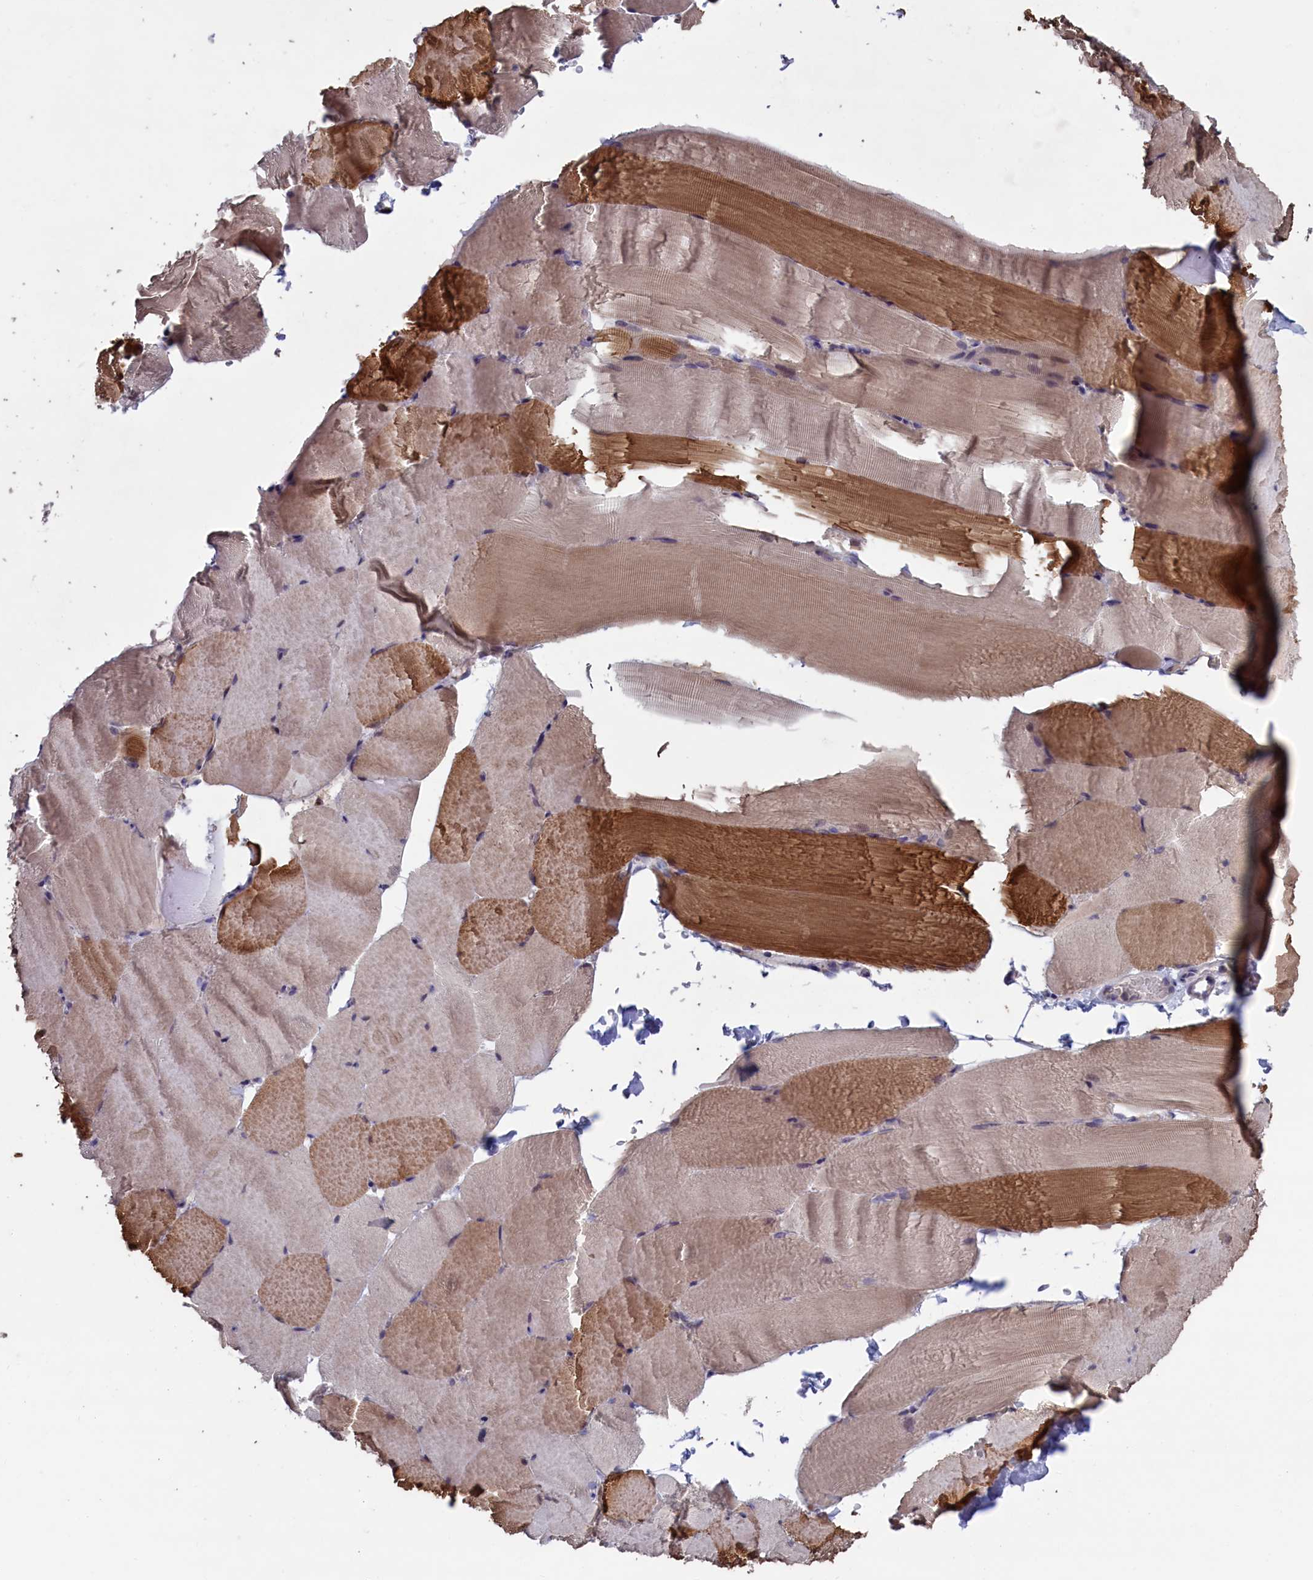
{"staining": {"intensity": "moderate", "quantity": "25%-75%", "location": "cytoplasmic/membranous"}, "tissue": "skeletal muscle", "cell_type": "Myocytes", "image_type": "normal", "snomed": [{"axis": "morphology", "description": "Normal tissue, NOS"}, {"axis": "topography", "description": "Skeletal muscle"}, {"axis": "topography", "description": "Parathyroid gland"}], "caption": "About 25%-75% of myocytes in normal human skeletal muscle display moderate cytoplasmic/membranous protein positivity as visualized by brown immunohistochemical staining.", "gene": "NIBAN3", "patient": {"sex": "female", "age": 37}}